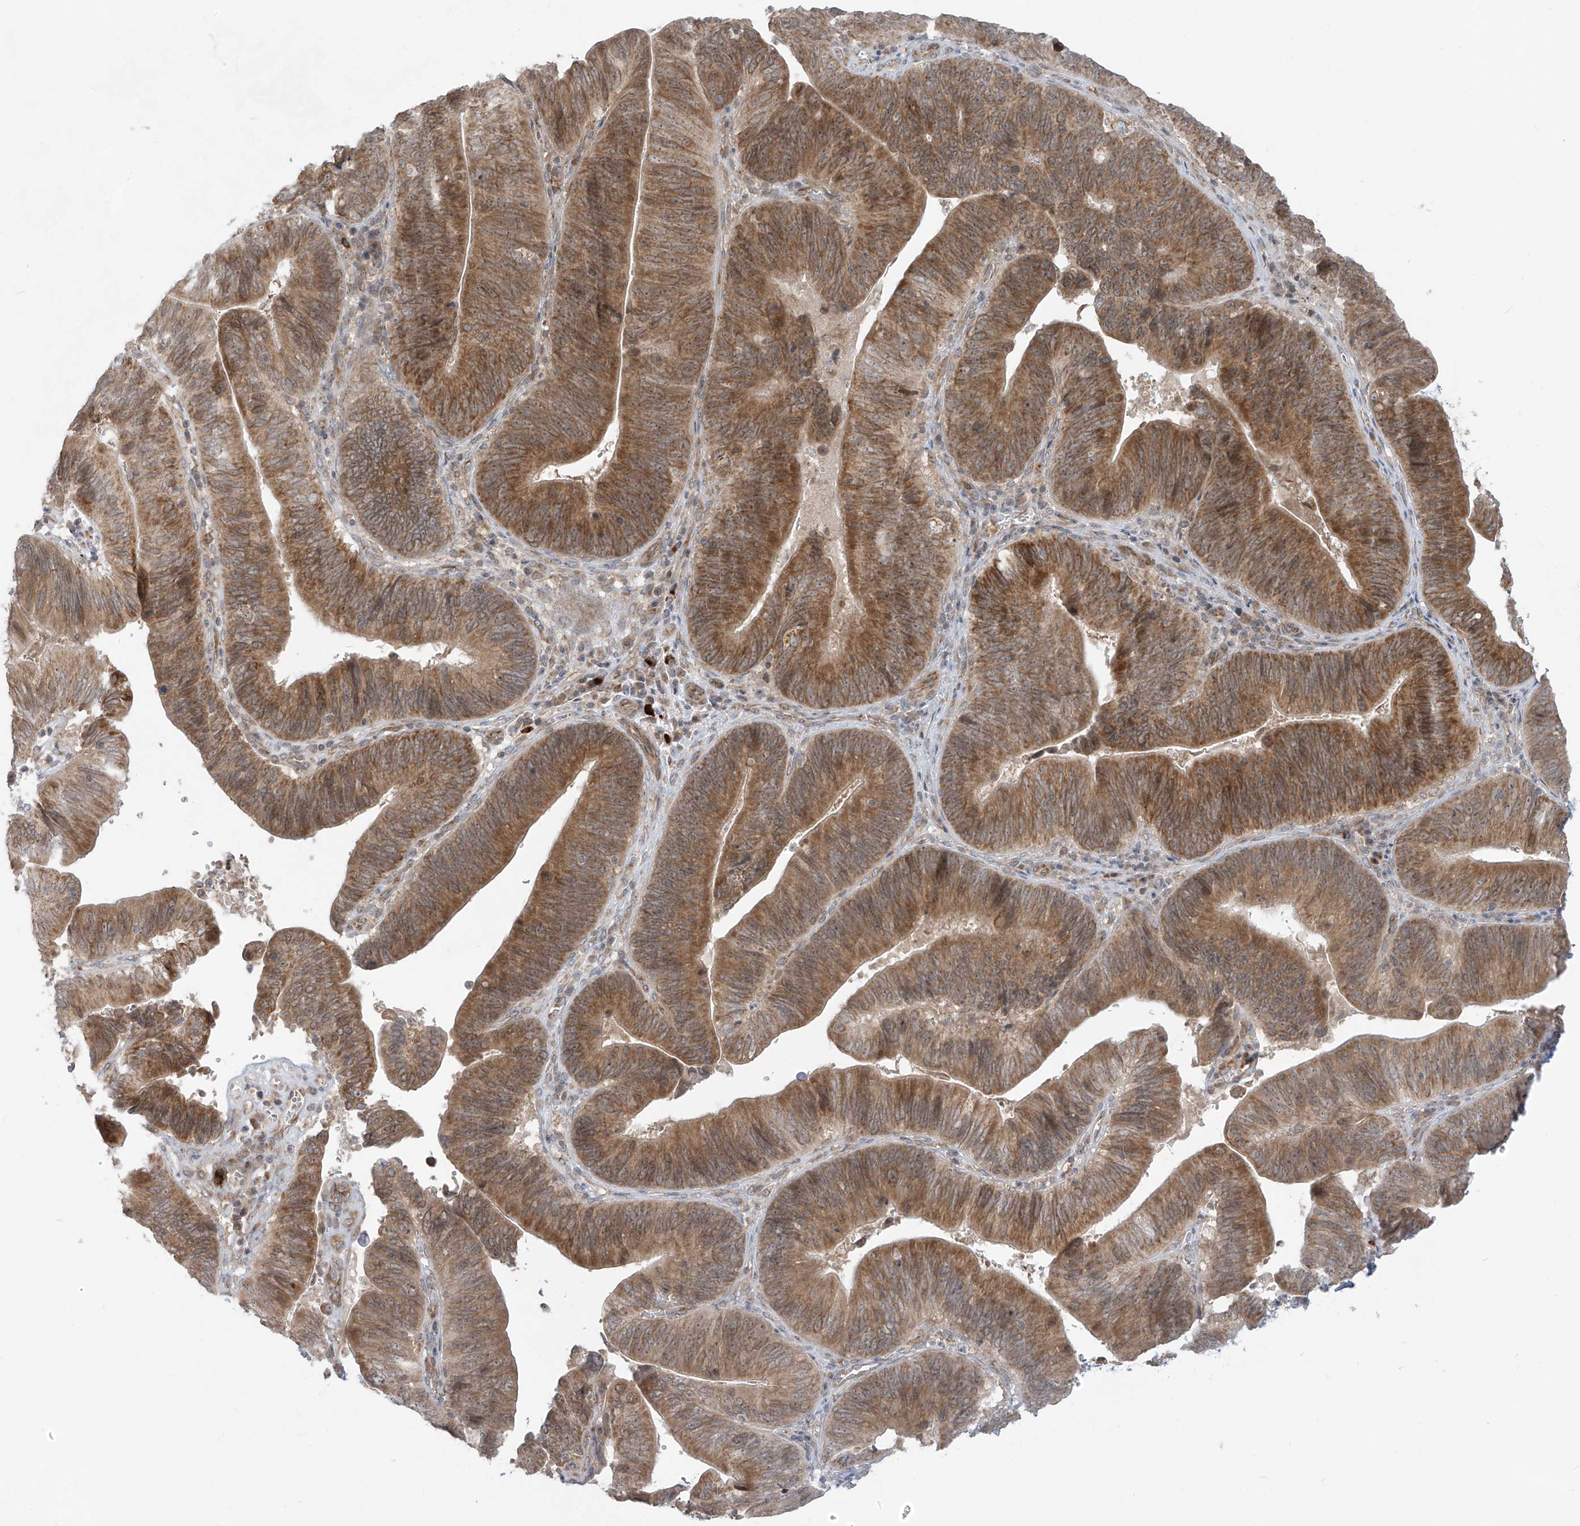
{"staining": {"intensity": "moderate", "quantity": ">75%", "location": "cytoplasmic/membranous"}, "tissue": "pancreatic cancer", "cell_type": "Tumor cells", "image_type": "cancer", "snomed": [{"axis": "morphology", "description": "Adenocarcinoma, NOS"}, {"axis": "topography", "description": "Pancreas"}], "caption": "Tumor cells reveal moderate cytoplasmic/membranous positivity in about >75% of cells in adenocarcinoma (pancreatic).", "gene": "TRIM67", "patient": {"sex": "male", "age": 63}}